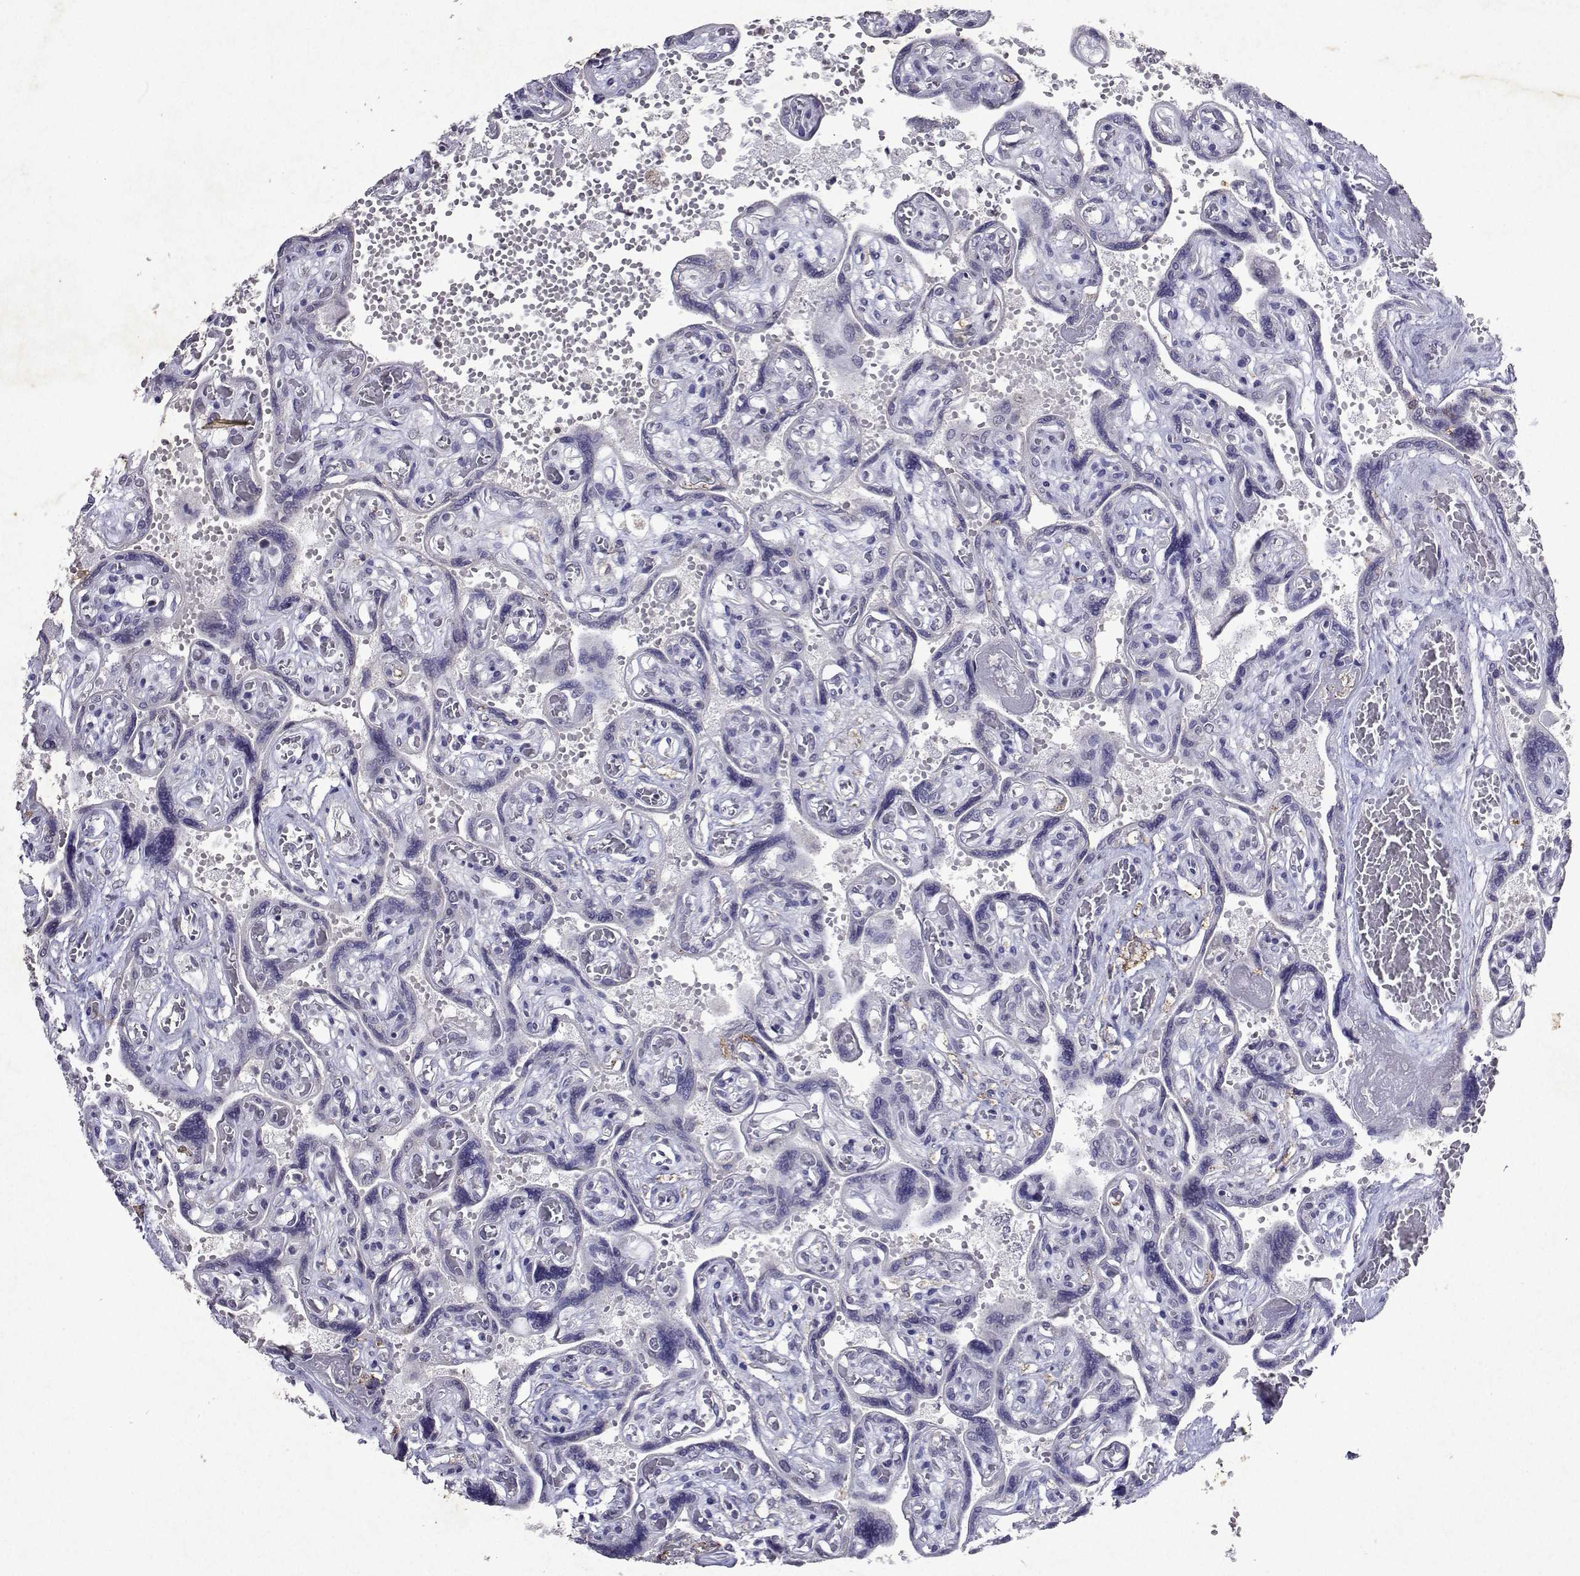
{"staining": {"intensity": "moderate", "quantity": ">75%", "location": "cytoplasmic/membranous"}, "tissue": "placenta", "cell_type": "Decidual cells", "image_type": "normal", "snomed": [{"axis": "morphology", "description": "Normal tissue, NOS"}, {"axis": "topography", "description": "Placenta"}], "caption": "DAB immunohistochemical staining of benign placenta demonstrates moderate cytoplasmic/membranous protein expression in about >75% of decidual cells. The protein of interest is stained brown, and the nuclei are stained in blue (DAB (3,3'-diaminobenzidine) IHC with brightfield microscopy, high magnification).", "gene": "DUSP28", "patient": {"sex": "female", "age": 32}}